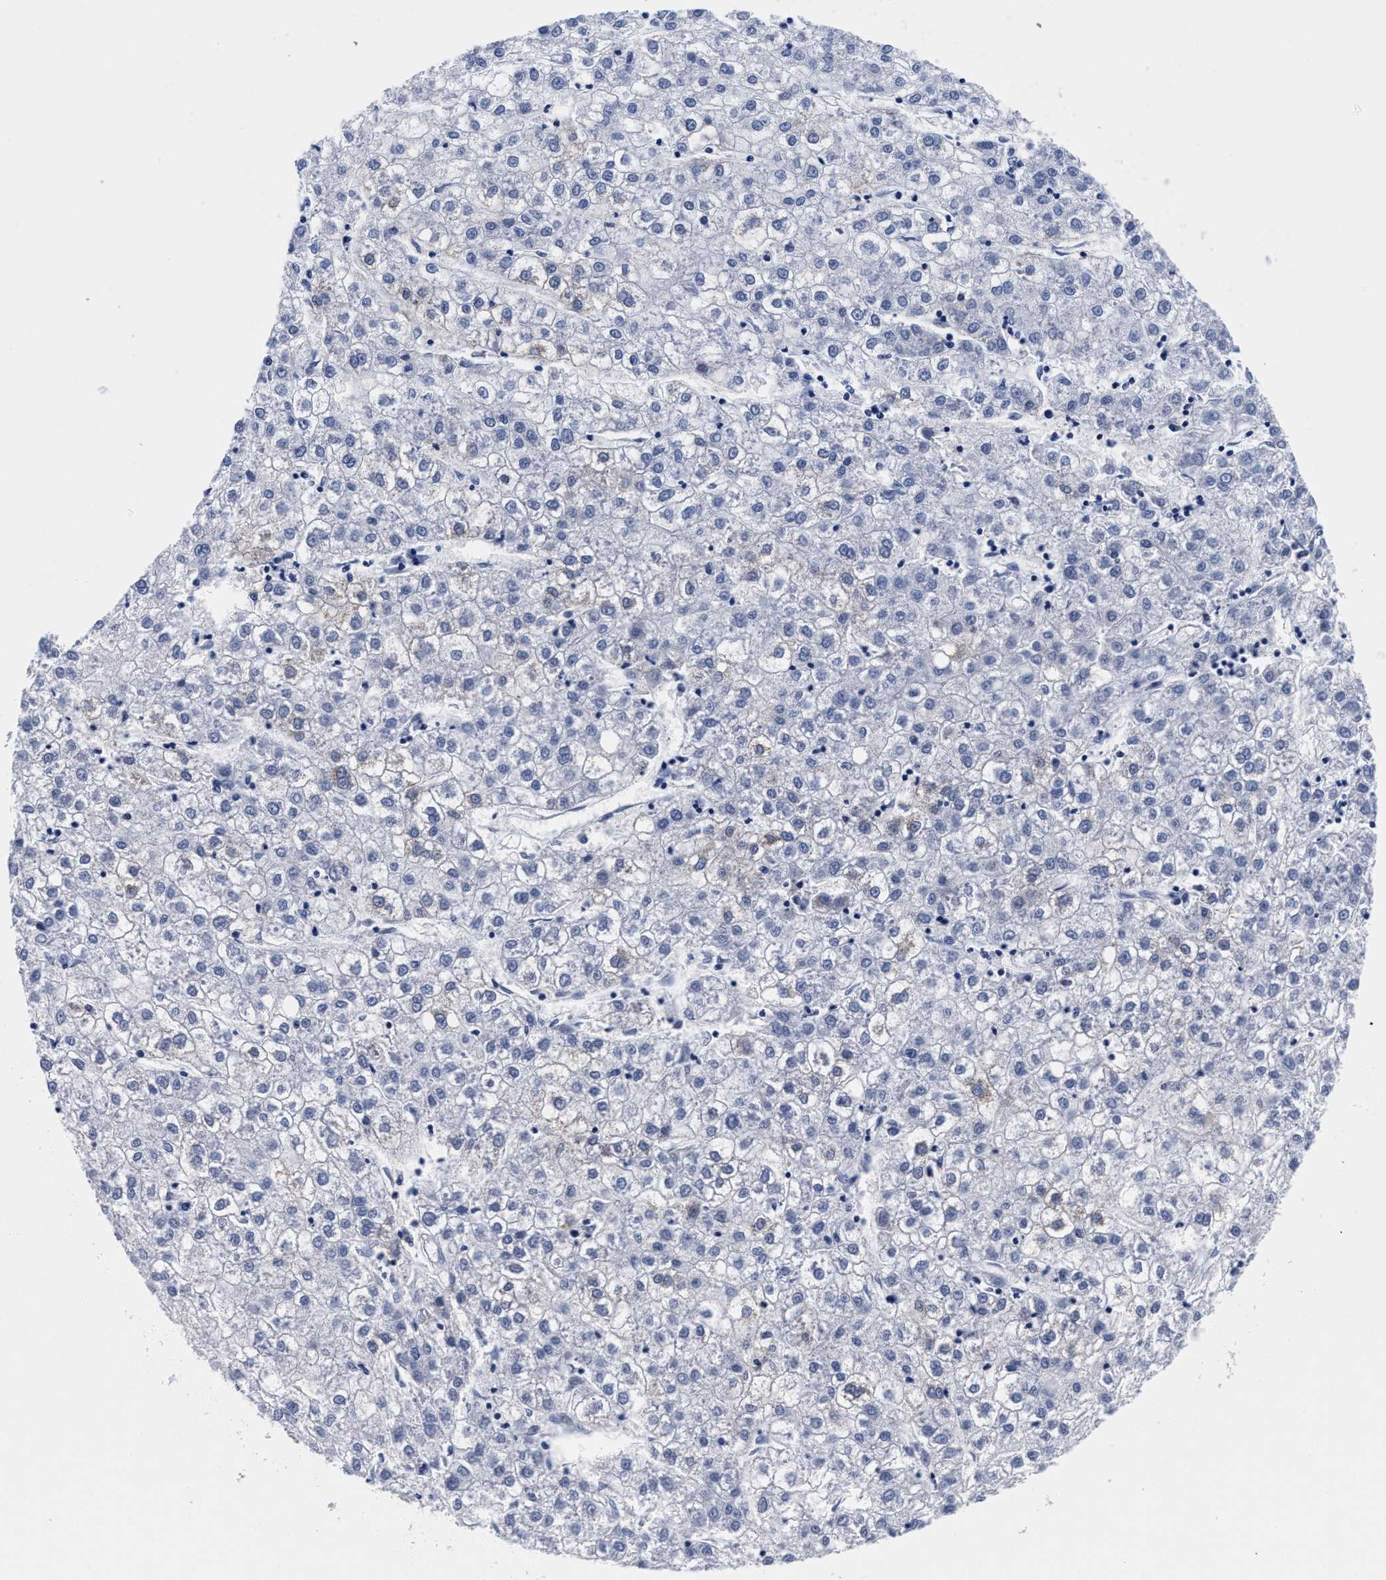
{"staining": {"intensity": "negative", "quantity": "none", "location": "none"}, "tissue": "liver cancer", "cell_type": "Tumor cells", "image_type": "cancer", "snomed": [{"axis": "morphology", "description": "Carcinoma, Hepatocellular, NOS"}, {"axis": "topography", "description": "Liver"}], "caption": "DAB (3,3'-diaminobenzidine) immunohistochemical staining of liver cancer (hepatocellular carcinoma) shows no significant positivity in tumor cells.", "gene": "RAB3B", "patient": {"sex": "male", "age": 72}}